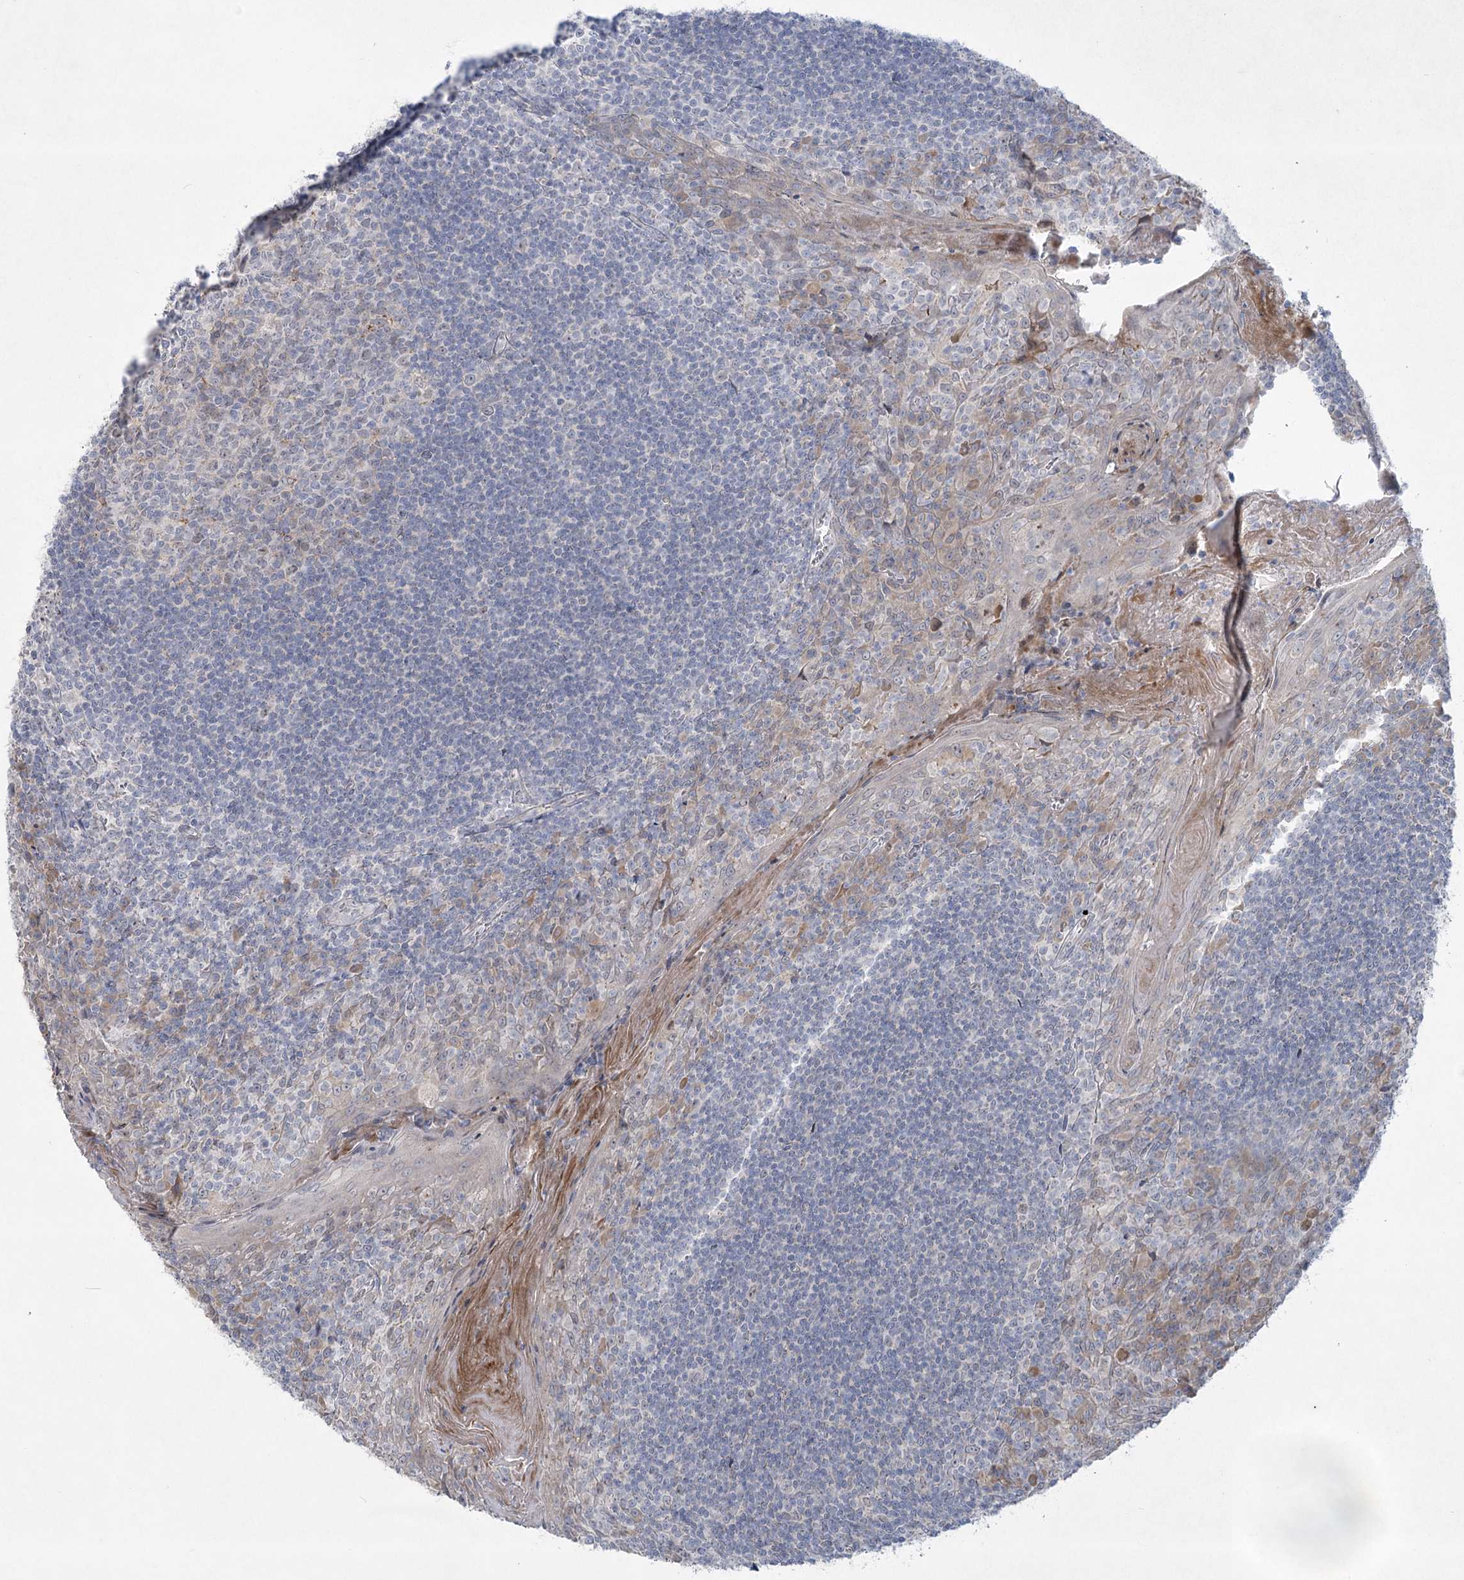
{"staining": {"intensity": "negative", "quantity": "none", "location": "none"}, "tissue": "tonsil", "cell_type": "Germinal center cells", "image_type": "normal", "snomed": [{"axis": "morphology", "description": "Normal tissue, NOS"}, {"axis": "topography", "description": "Tonsil"}], "caption": "IHC histopathology image of unremarkable tonsil: human tonsil stained with DAB exhibits no significant protein positivity in germinal center cells. (DAB immunohistochemistry with hematoxylin counter stain).", "gene": "PLA2G12A", "patient": {"sex": "male", "age": 27}}